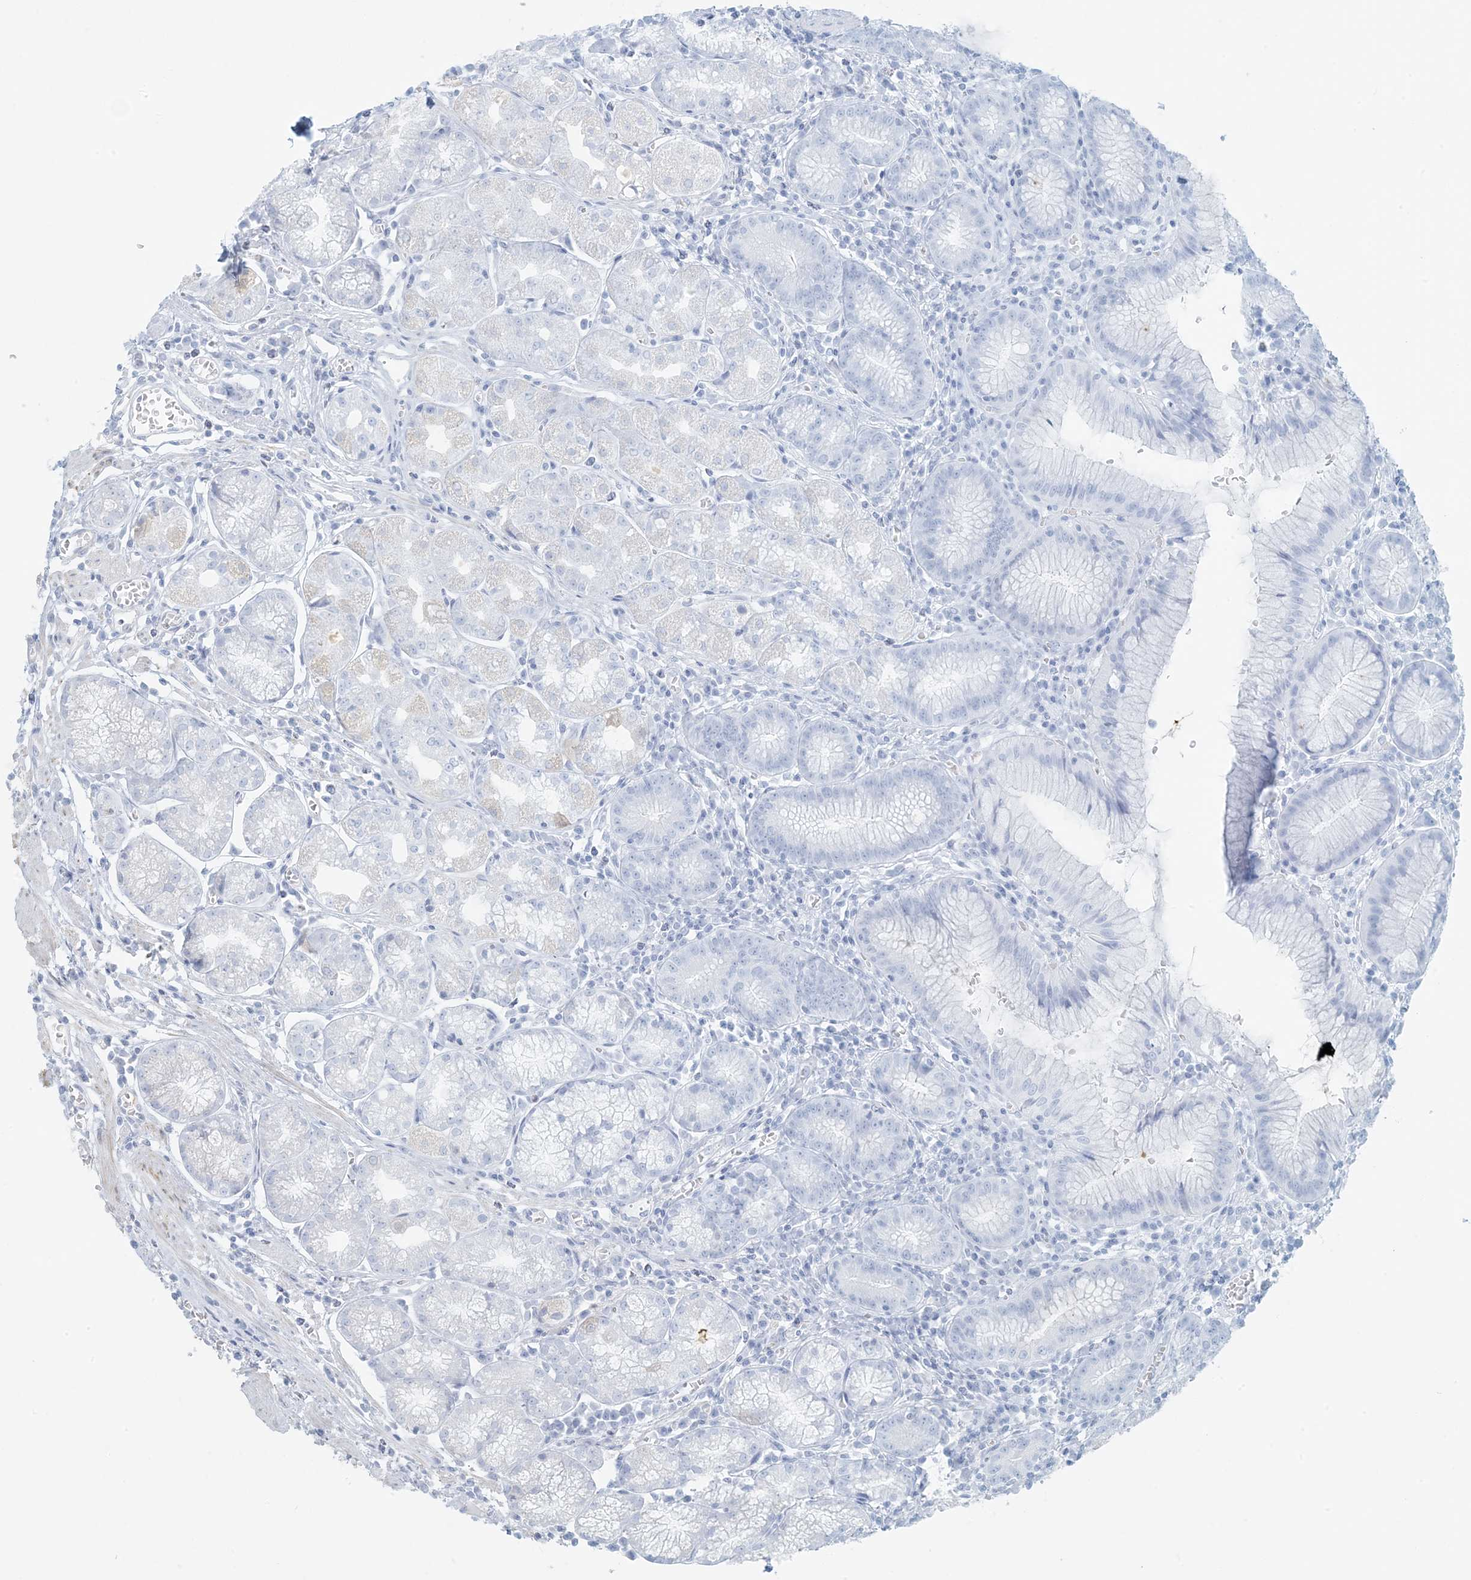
{"staining": {"intensity": "moderate", "quantity": "<25%", "location": "cytoplasmic/membranous"}, "tissue": "stomach", "cell_type": "Glandular cells", "image_type": "normal", "snomed": [{"axis": "morphology", "description": "Normal tissue, NOS"}, {"axis": "topography", "description": "Stomach"}], "caption": "A photomicrograph of stomach stained for a protein displays moderate cytoplasmic/membranous brown staining in glandular cells. (DAB (3,3'-diaminobenzidine) IHC with brightfield microscopy, high magnification).", "gene": "BCORL1", "patient": {"sex": "male", "age": 55}}